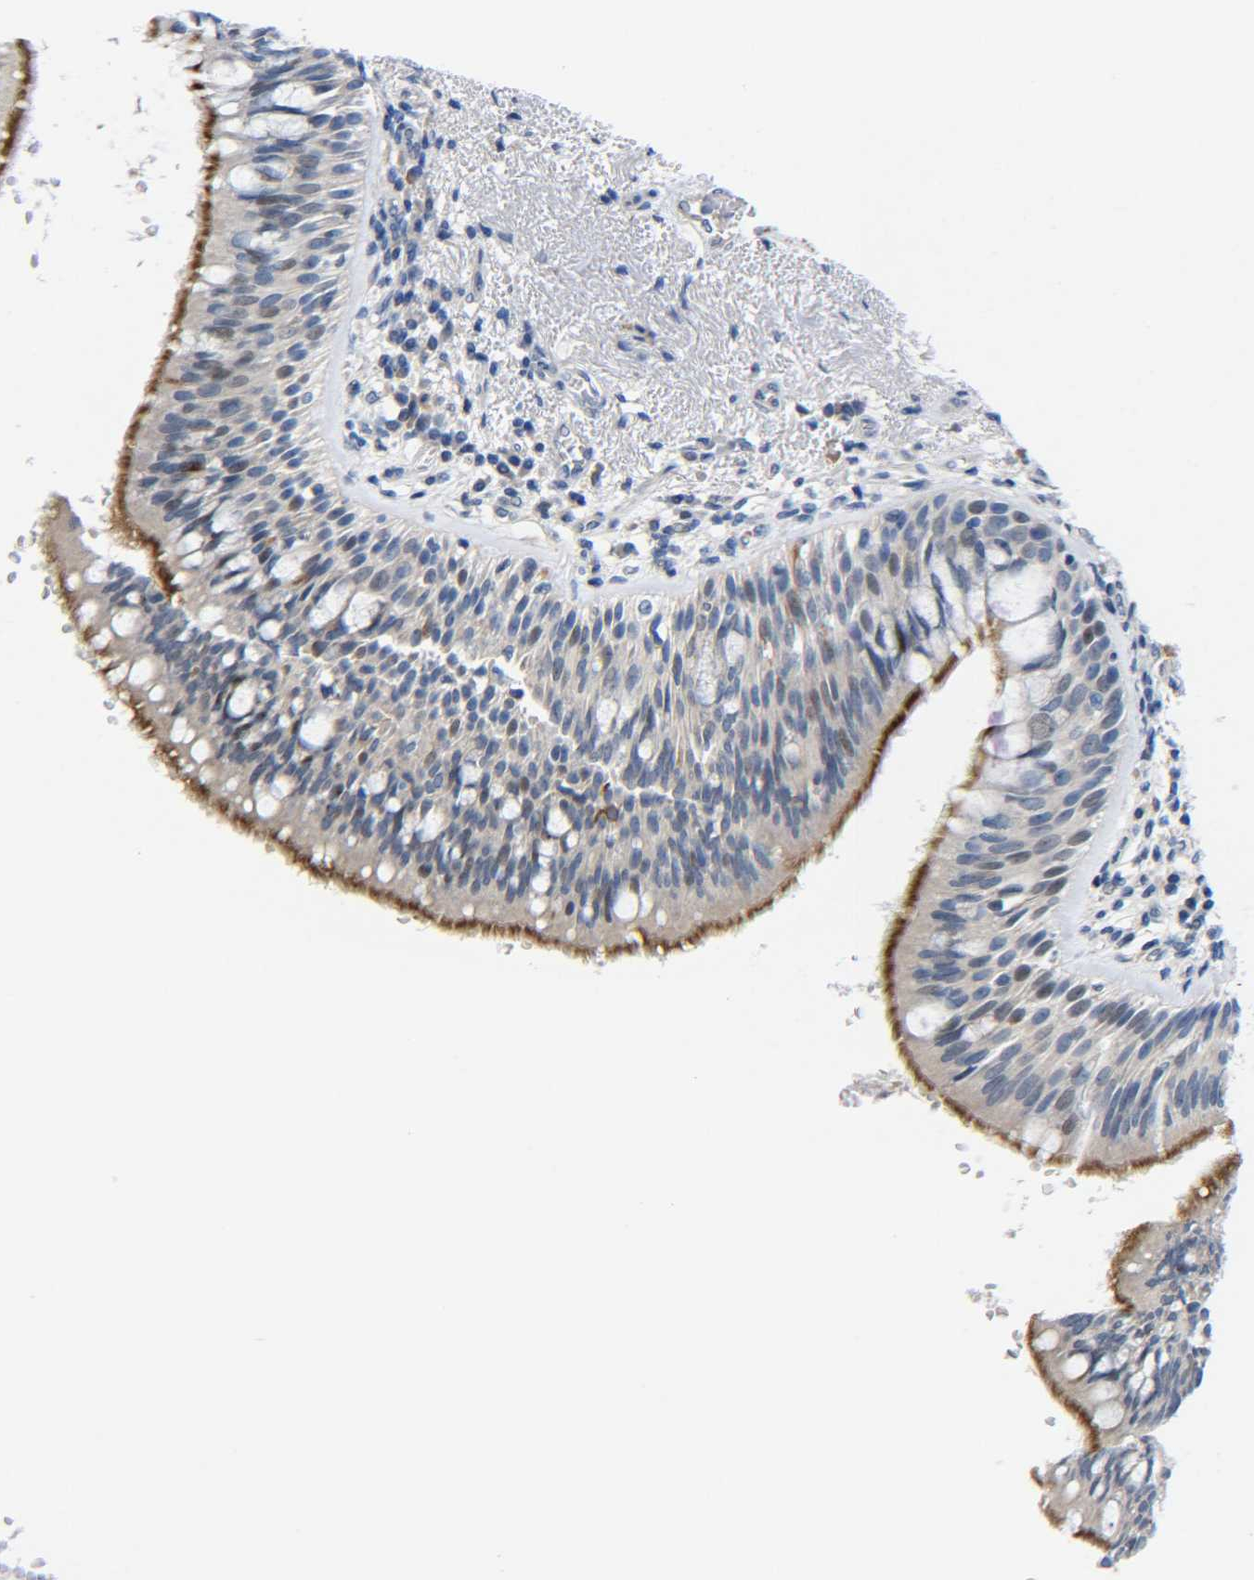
{"staining": {"intensity": "moderate", "quantity": ">75%", "location": "cytoplasmic/membranous"}, "tissue": "bronchus", "cell_type": "Respiratory epithelial cells", "image_type": "normal", "snomed": [{"axis": "morphology", "description": "Normal tissue, NOS"}, {"axis": "morphology", "description": "Adenocarcinoma, NOS"}, {"axis": "morphology", "description": "Adenocarcinoma, metastatic, NOS"}, {"axis": "topography", "description": "Lymph node"}, {"axis": "topography", "description": "Bronchus"}, {"axis": "topography", "description": "Lung"}], "caption": "Bronchus stained for a protein (brown) exhibits moderate cytoplasmic/membranous positive expression in about >75% of respiratory epithelial cells.", "gene": "CMTM1", "patient": {"sex": "female", "age": 54}}